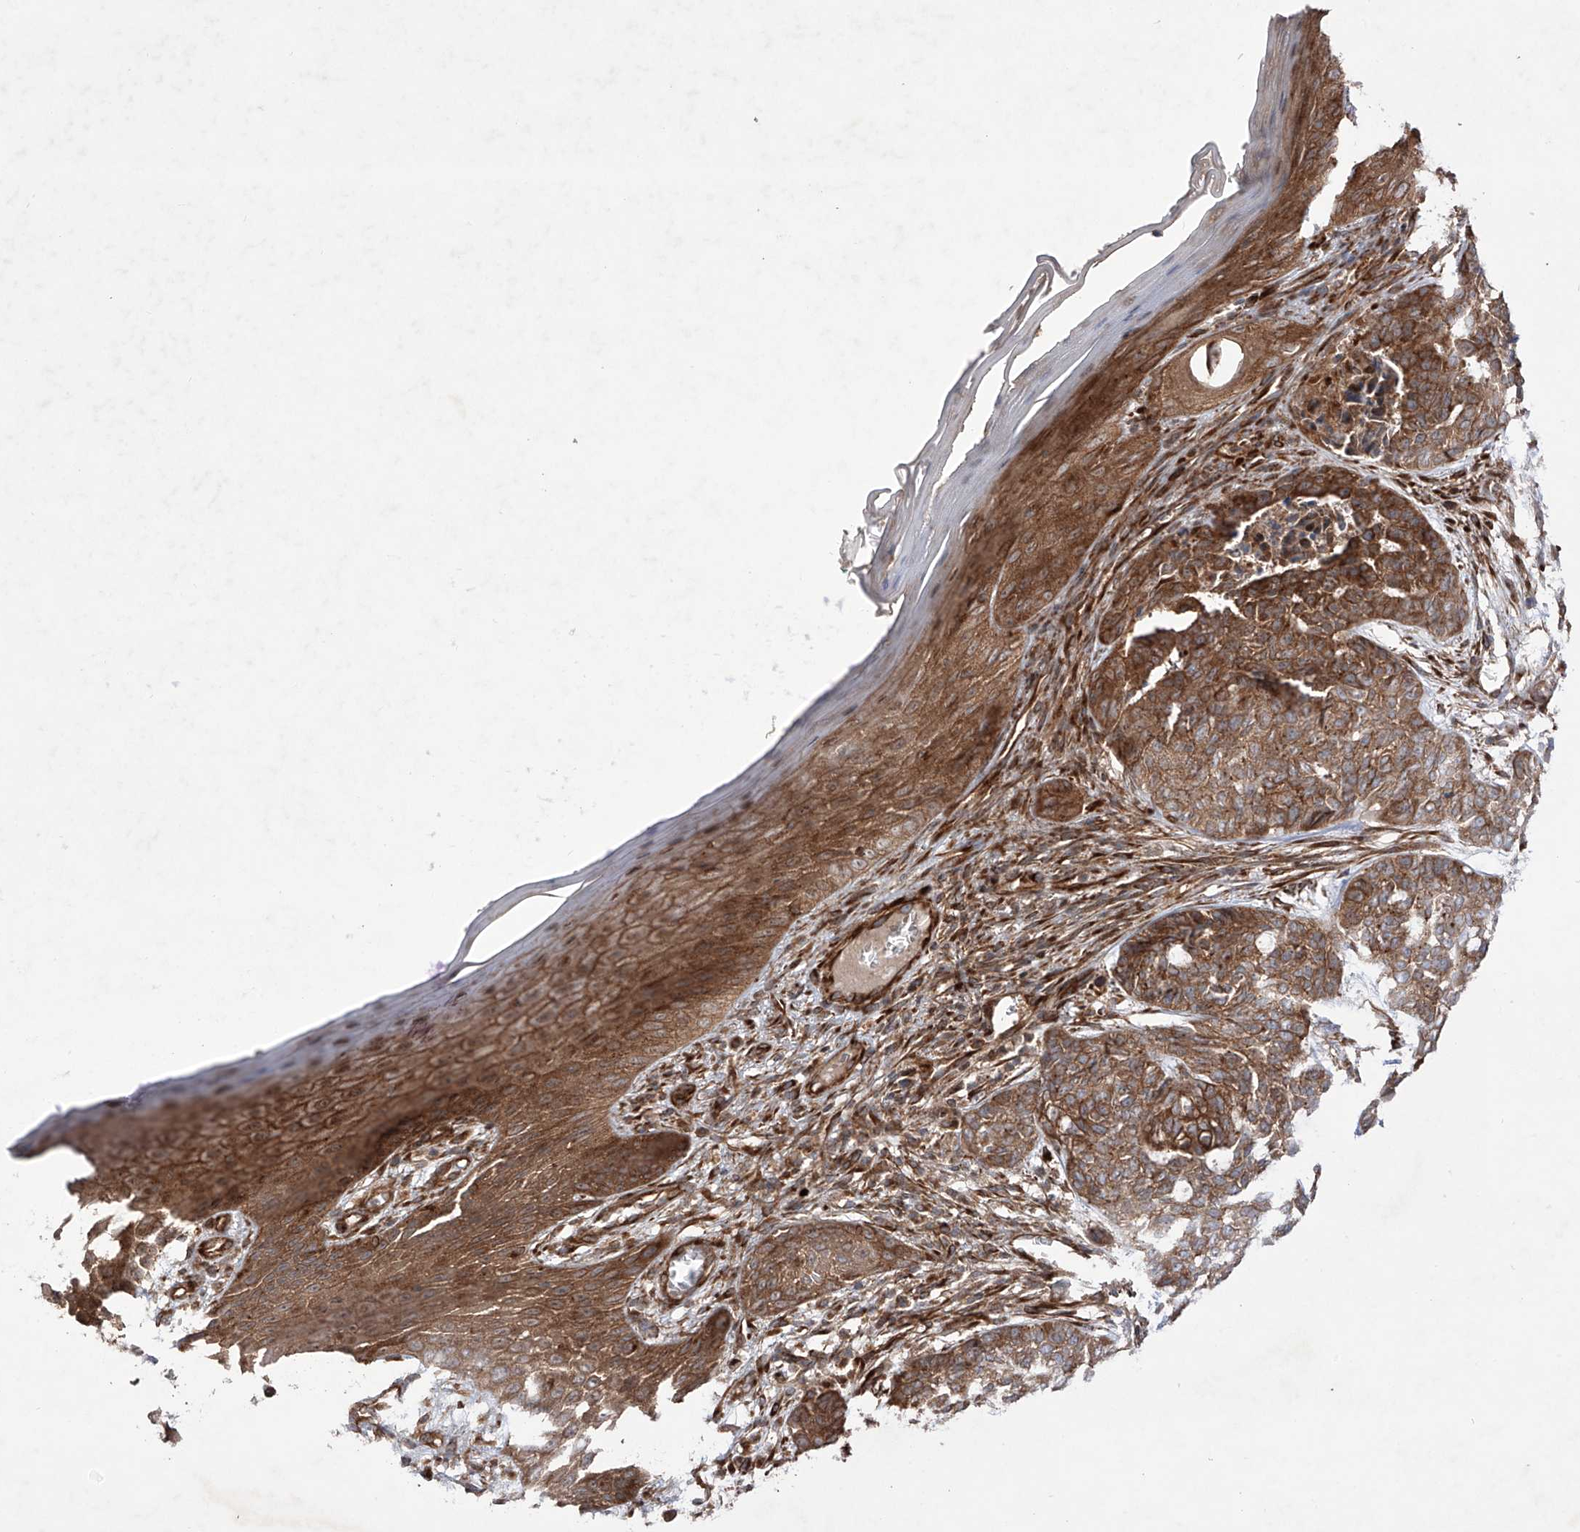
{"staining": {"intensity": "strong", "quantity": ">75%", "location": "cytoplasmic/membranous"}, "tissue": "skin cancer", "cell_type": "Tumor cells", "image_type": "cancer", "snomed": [{"axis": "morphology", "description": "Basal cell carcinoma"}, {"axis": "topography", "description": "Skin"}], "caption": "Immunohistochemistry (IHC) (DAB (3,3'-diaminobenzidine)) staining of human skin basal cell carcinoma shows strong cytoplasmic/membranous protein expression in about >75% of tumor cells.", "gene": "YKT6", "patient": {"sex": "female", "age": 64}}